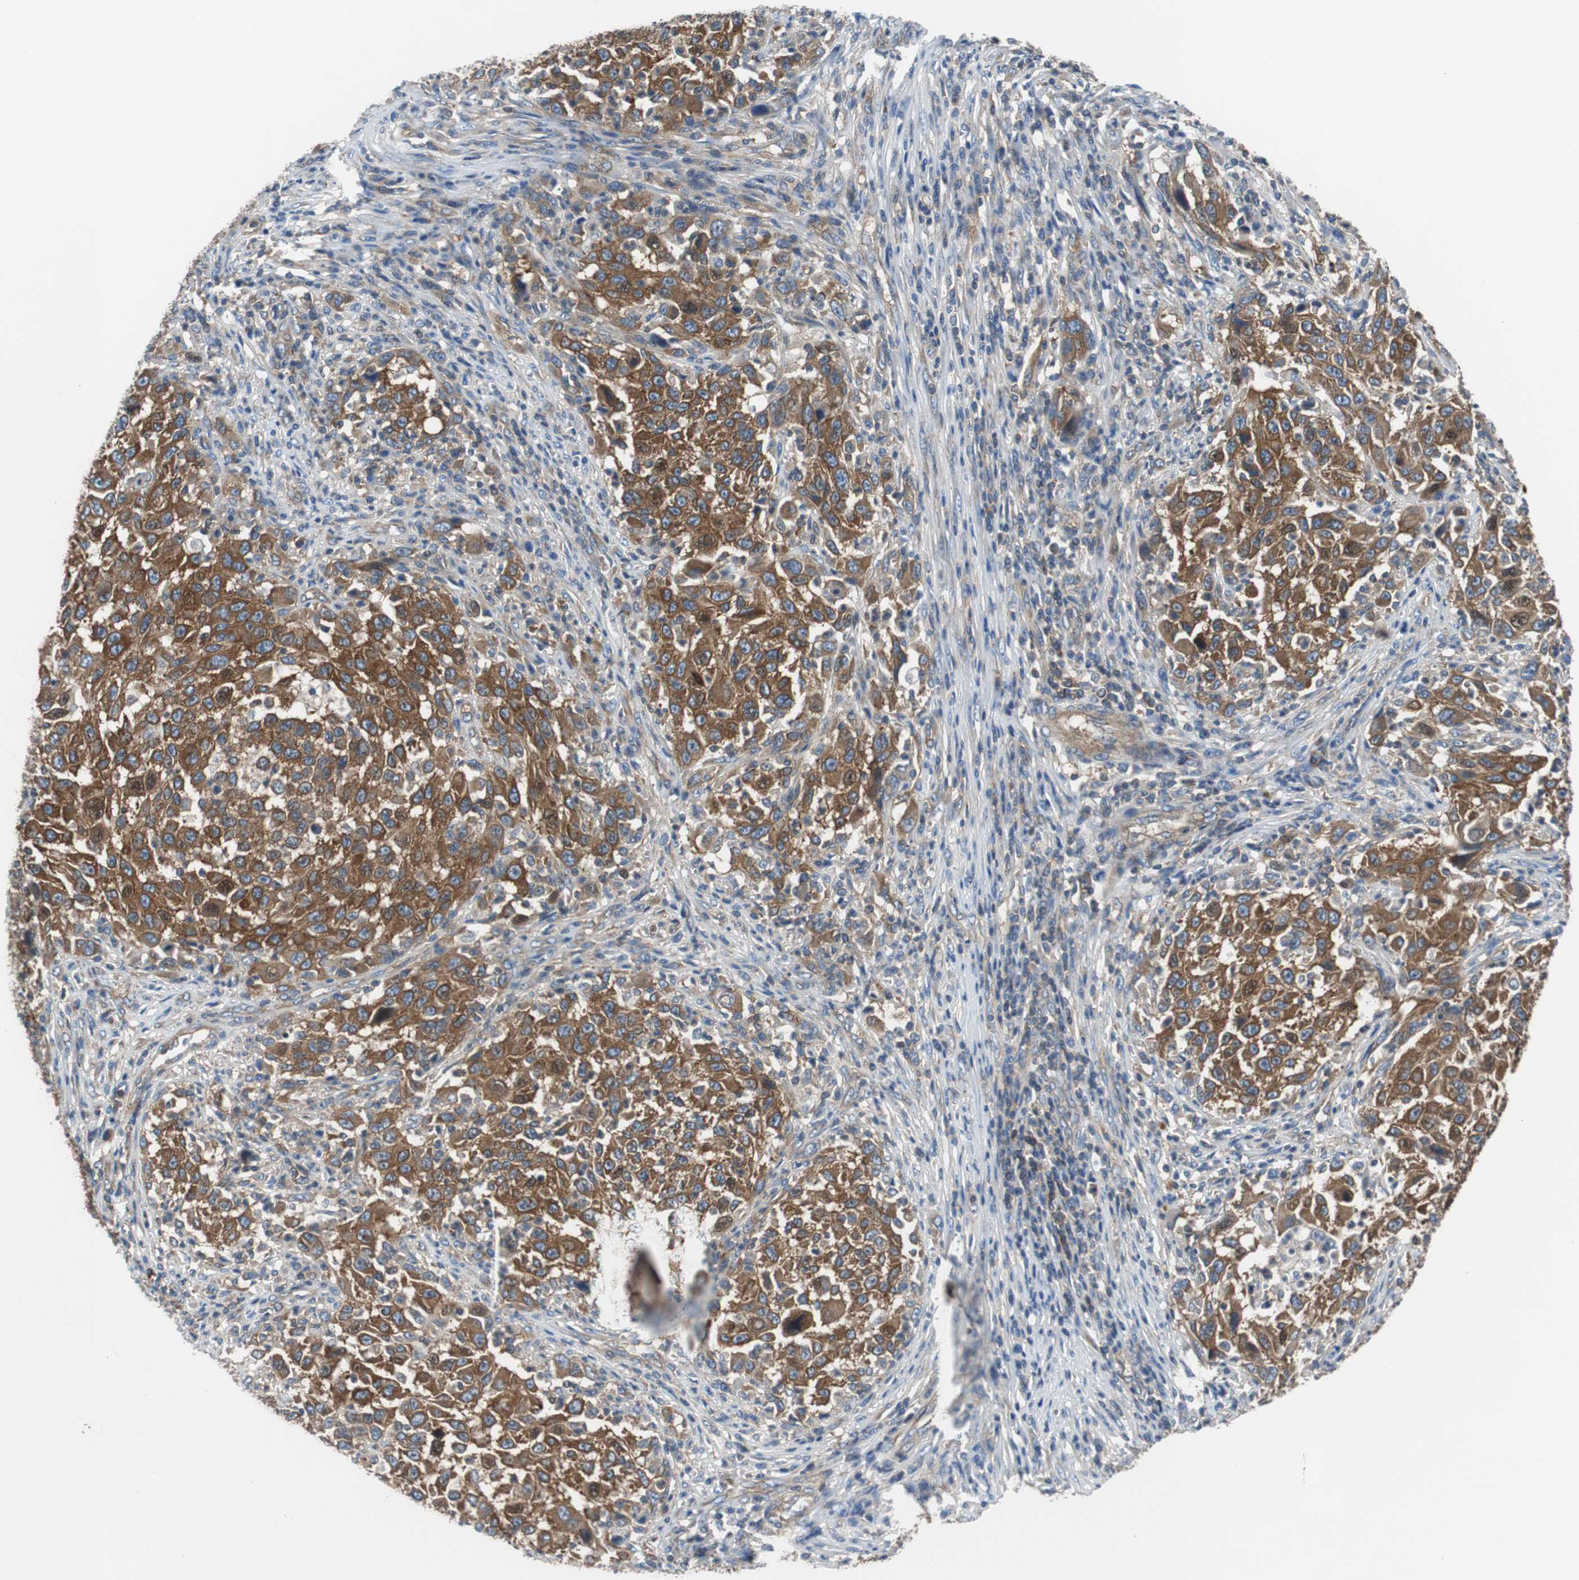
{"staining": {"intensity": "strong", "quantity": ">75%", "location": "cytoplasmic/membranous"}, "tissue": "melanoma", "cell_type": "Tumor cells", "image_type": "cancer", "snomed": [{"axis": "morphology", "description": "Malignant melanoma, Metastatic site"}, {"axis": "topography", "description": "Lymph node"}], "caption": "This photomicrograph demonstrates immunohistochemistry staining of human malignant melanoma (metastatic site), with high strong cytoplasmic/membranous expression in approximately >75% of tumor cells.", "gene": "BRAF", "patient": {"sex": "male", "age": 61}}